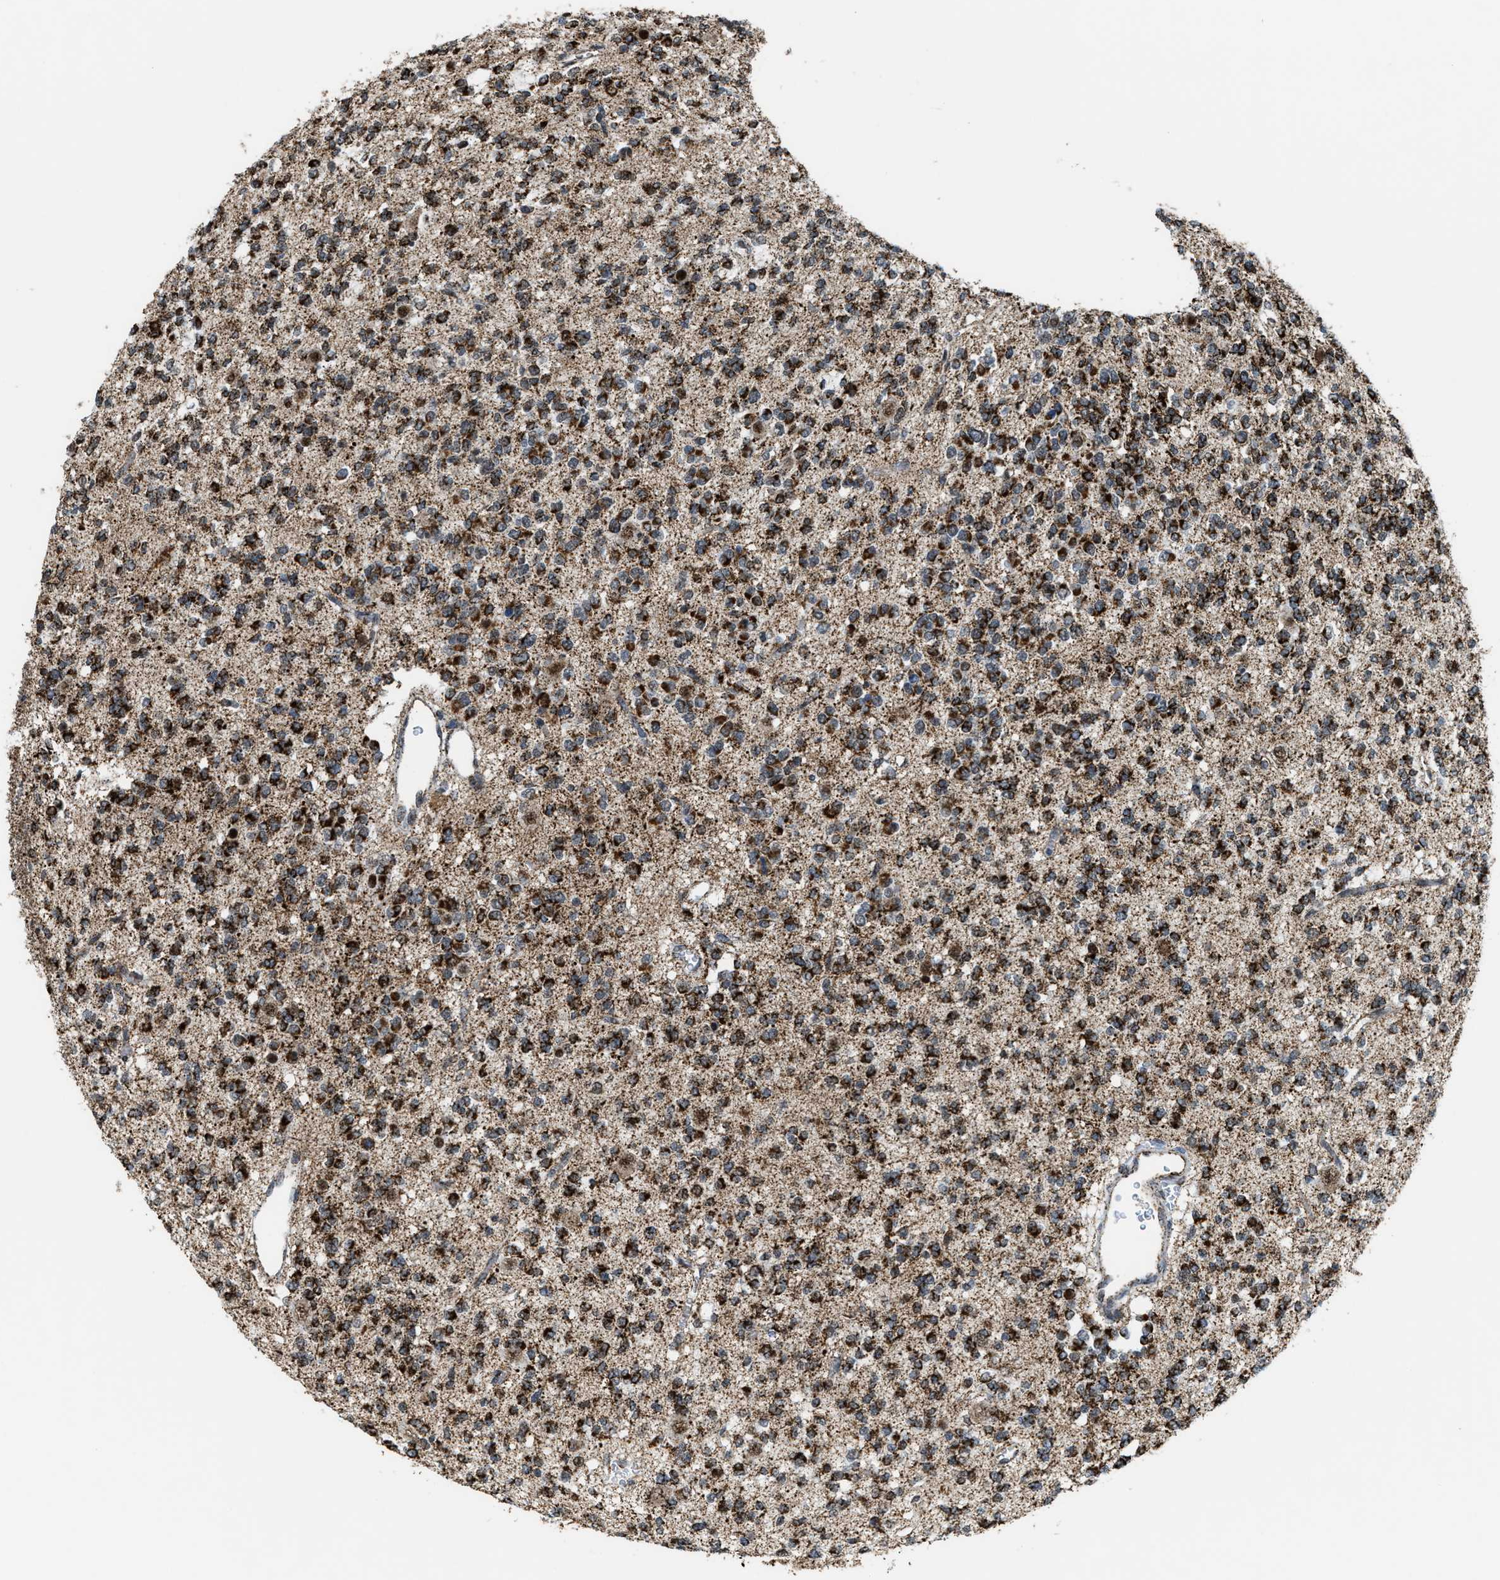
{"staining": {"intensity": "strong", "quantity": ">75%", "location": "cytoplasmic/membranous"}, "tissue": "glioma", "cell_type": "Tumor cells", "image_type": "cancer", "snomed": [{"axis": "morphology", "description": "Glioma, malignant, Low grade"}, {"axis": "topography", "description": "Brain"}], "caption": "Glioma tissue displays strong cytoplasmic/membranous positivity in approximately >75% of tumor cells", "gene": "HIBADH", "patient": {"sex": "male", "age": 38}}